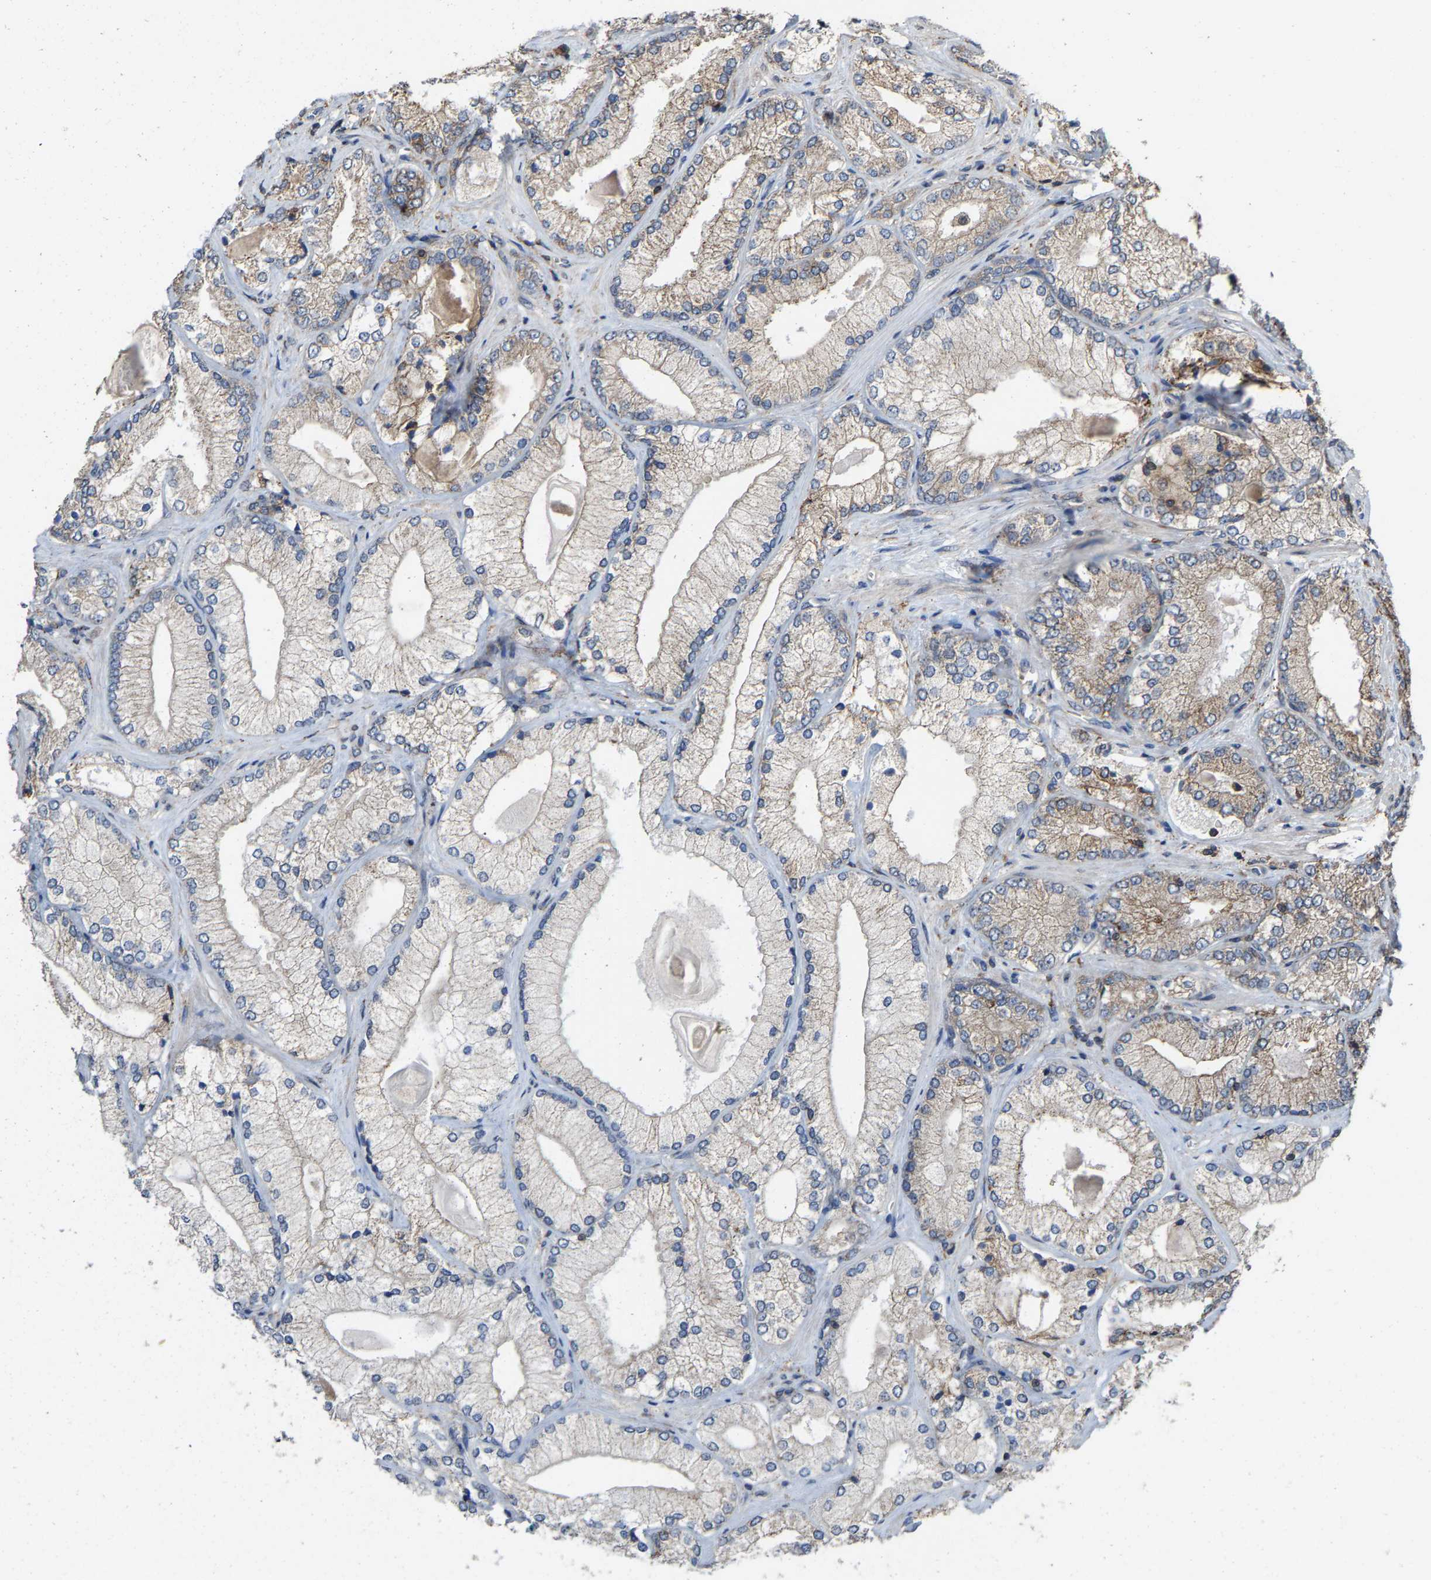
{"staining": {"intensity": "weak", "quantity": "<25%", "location": "cytoplasmic/membranous"}, "tissue": "prostate cancer", "cell_type": "Tumor cells", "image_type": "cancer", "snomed": [{"axis": "morphology", "description": "Adenocarcinoma, Low grade"}, {"axis": "topography", "description": "Prostate"}], "caption": "Tumor cells show no significant staining in prostate cancer (low-grade adenocarcinoma).", "gene": "FGD3", "patient": {"sex": "male", "age": 65}}